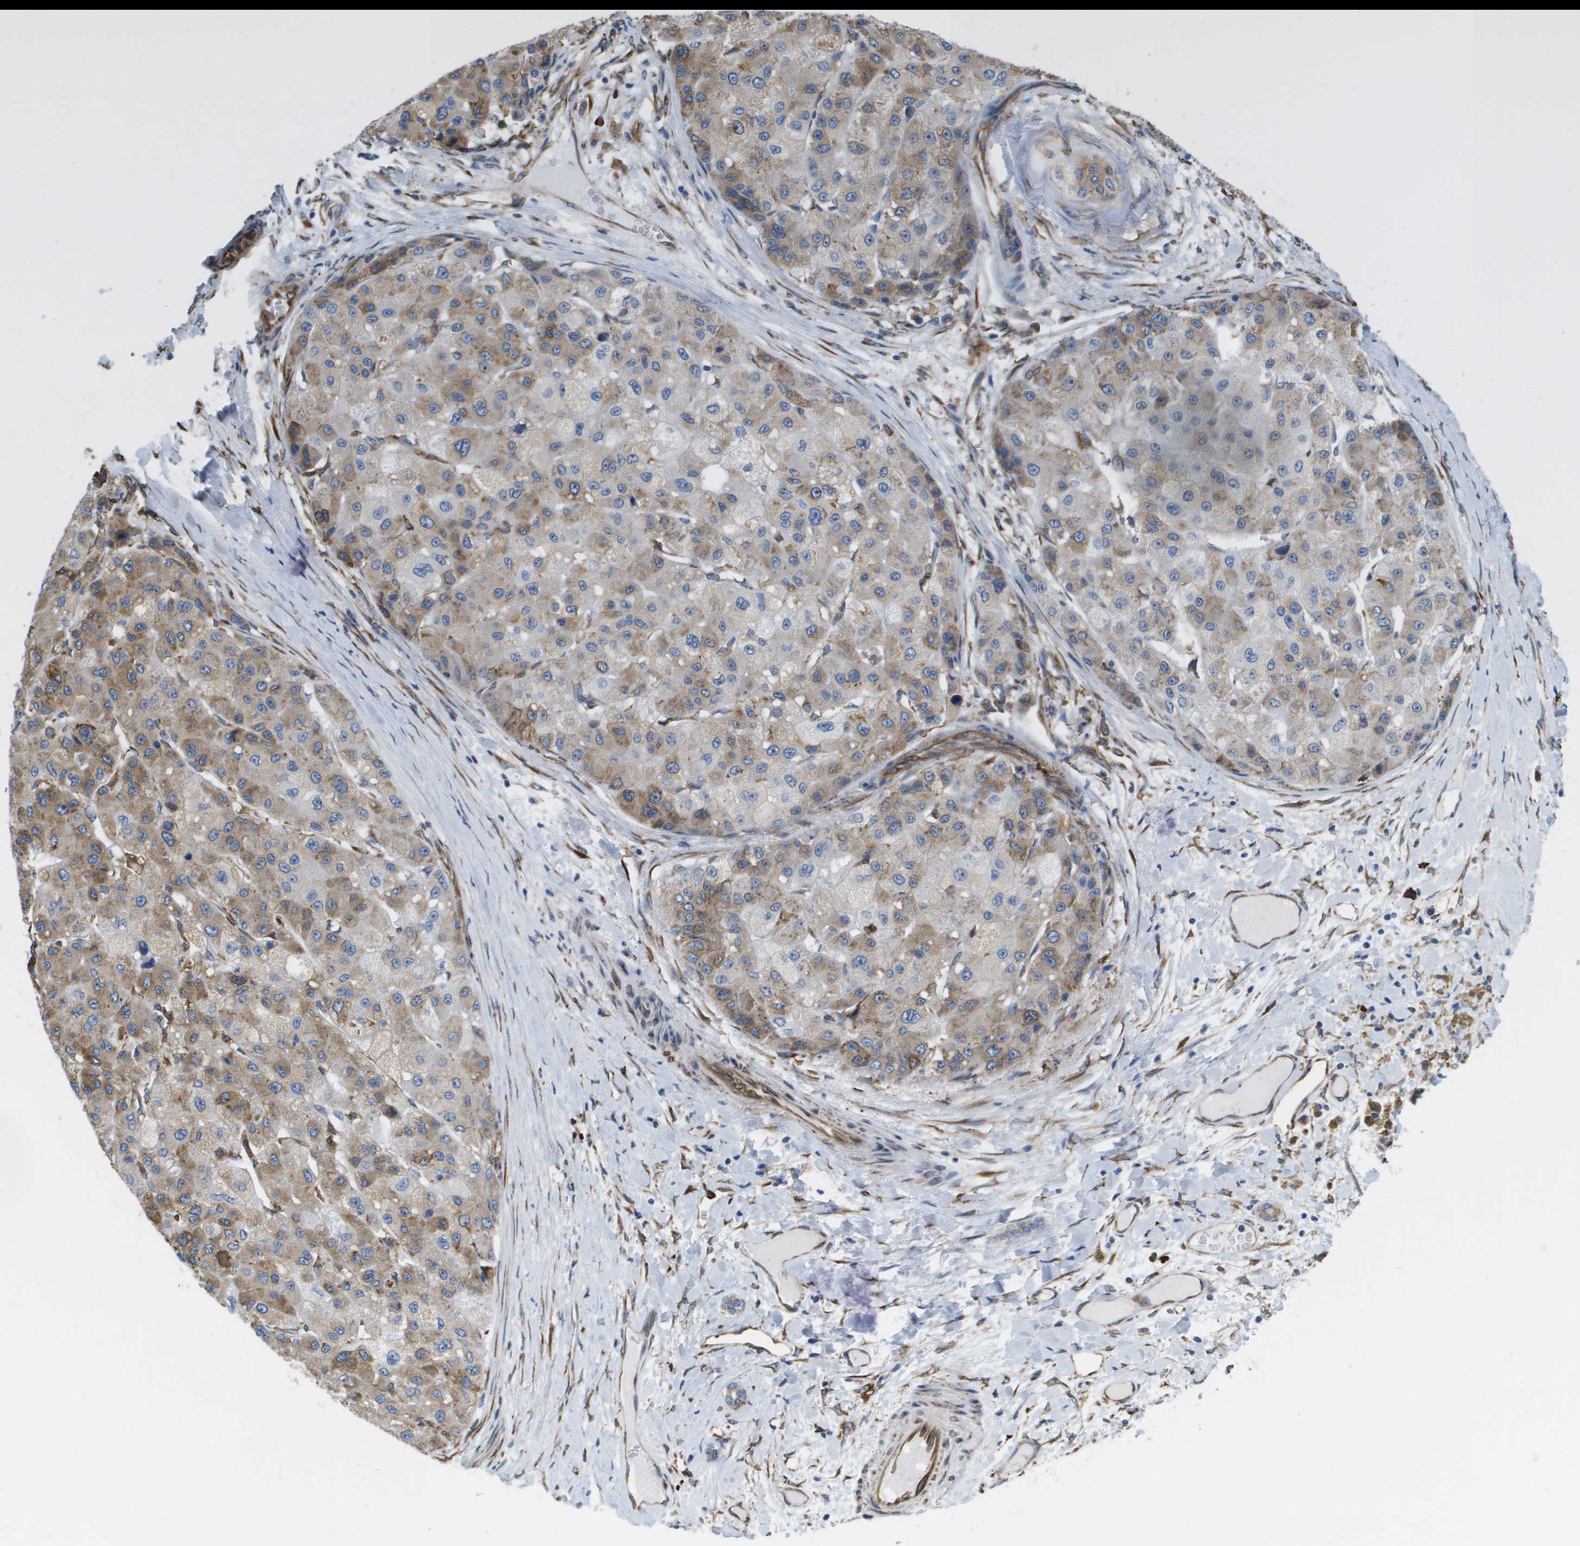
{"staining": {"intensity": "moderate", "quantity": "25%-75%", "location": "cytoplasmic/membranous"}, "tissue": "liver cancer", "cell_type": "Tumor cells", "image_type": "cancer", "snomed": [{"axis": "morphology", "description": "Carcinoma, Hepatocellular, NOS"}, {"axis": "topography", "description": "Liver"}], "caption": "A high-resolution histopathology image shows immunohistochemistry (IHC) staining of hepatocellular carcinoma (liver), which shows moderate cytoplasmic/membranous expression in approximately 25%-75% of tumor cells.", "gene": "ST3GAL2", "patient": {"sex": "male", "age": 80}}